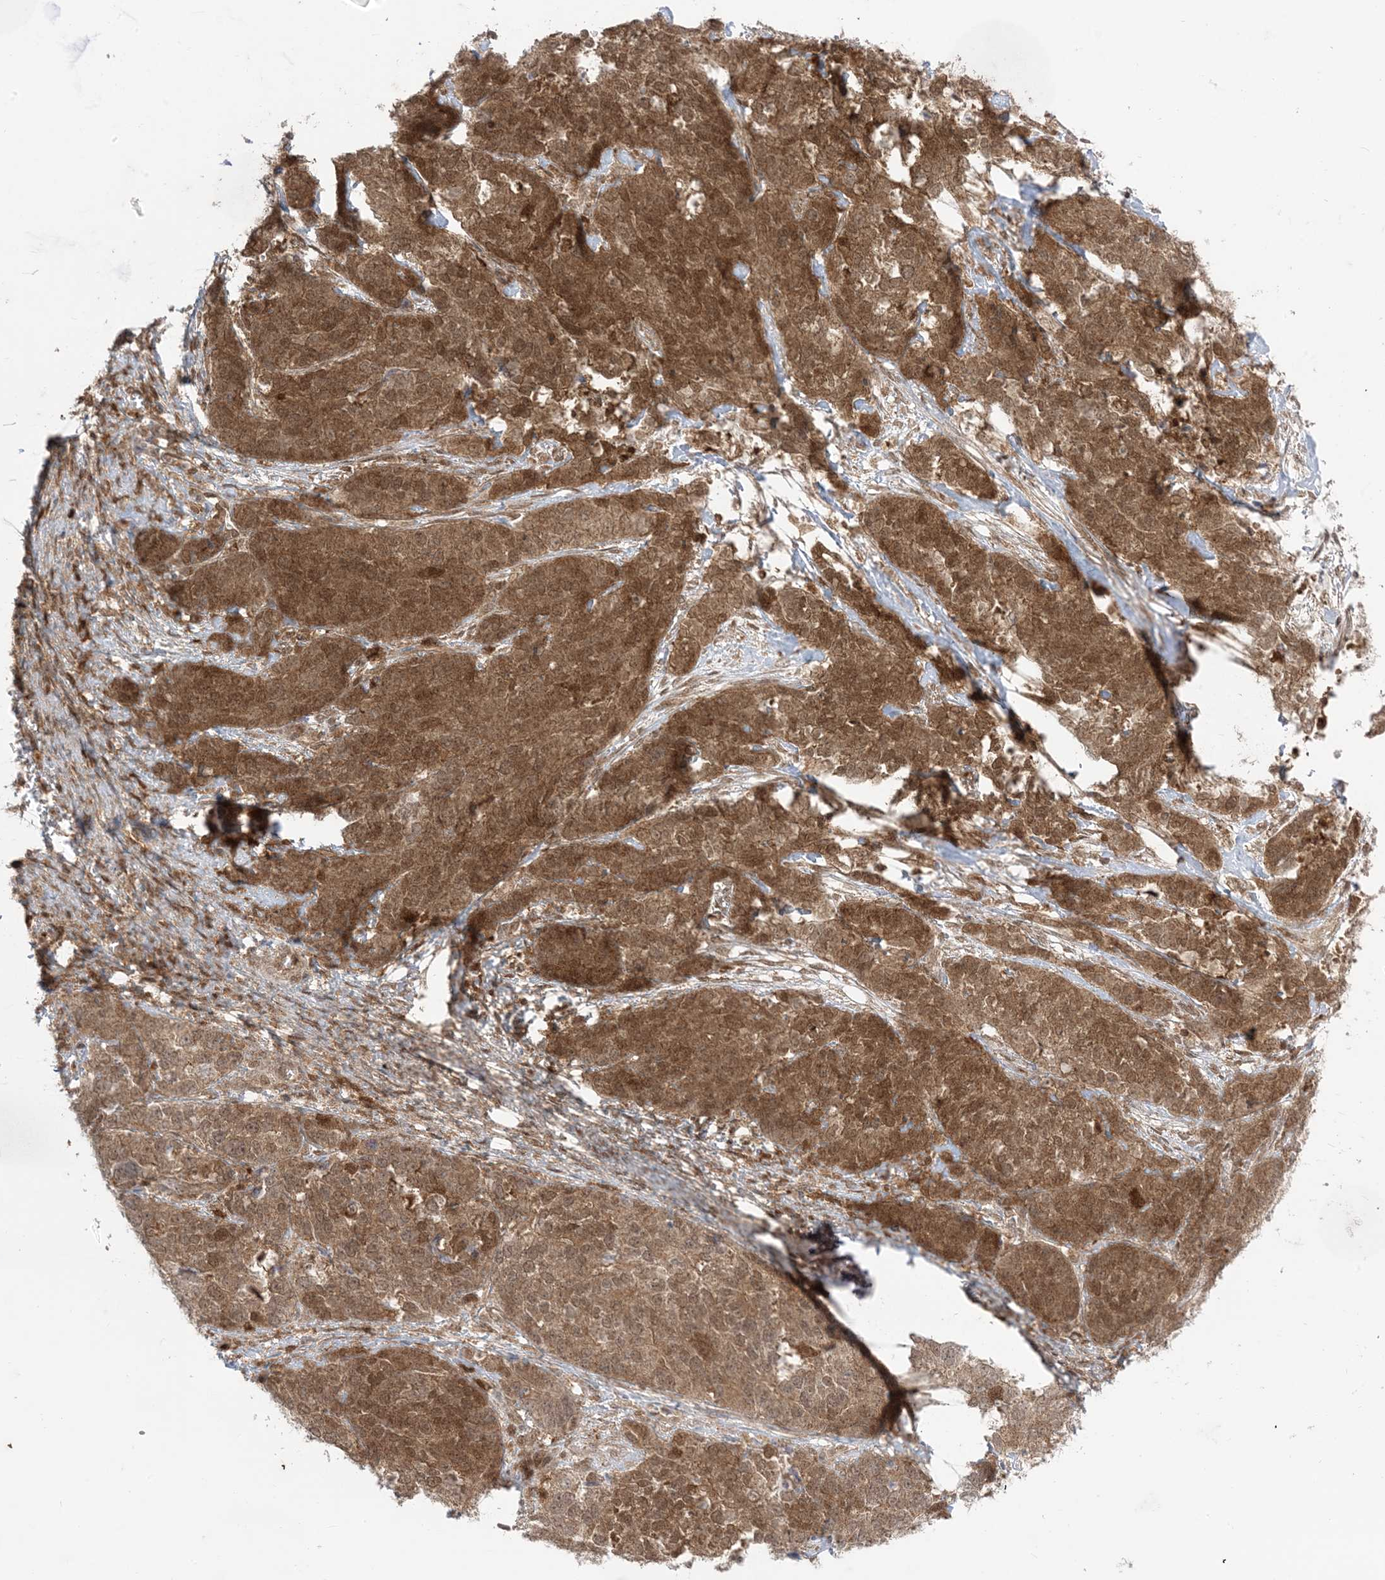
{"staining": {"intensity": "moderate", "quantity": ">75%", "location": "cytoplasmic/membranous,nuclear"}, "tissue": "ovarian cancer", "cell_type": "Tumor cells", "image_type": "cancer", "snomed": [{"axis": "morphology", "description": "Cystadenocarcinoma, serous, NOS"}, {"axis": "topography", "description": "Ovary"}], "caption": "Protein staining shows moderate cytoplasmic/membranous and nuclear positivity in about >75% of tumor cells in ovarian cancer. (DAB IHC, brown staining for protein, blue staining for nuclei).", "gene": "PTPA", "patient": {"sex": "female", "age": 44}}